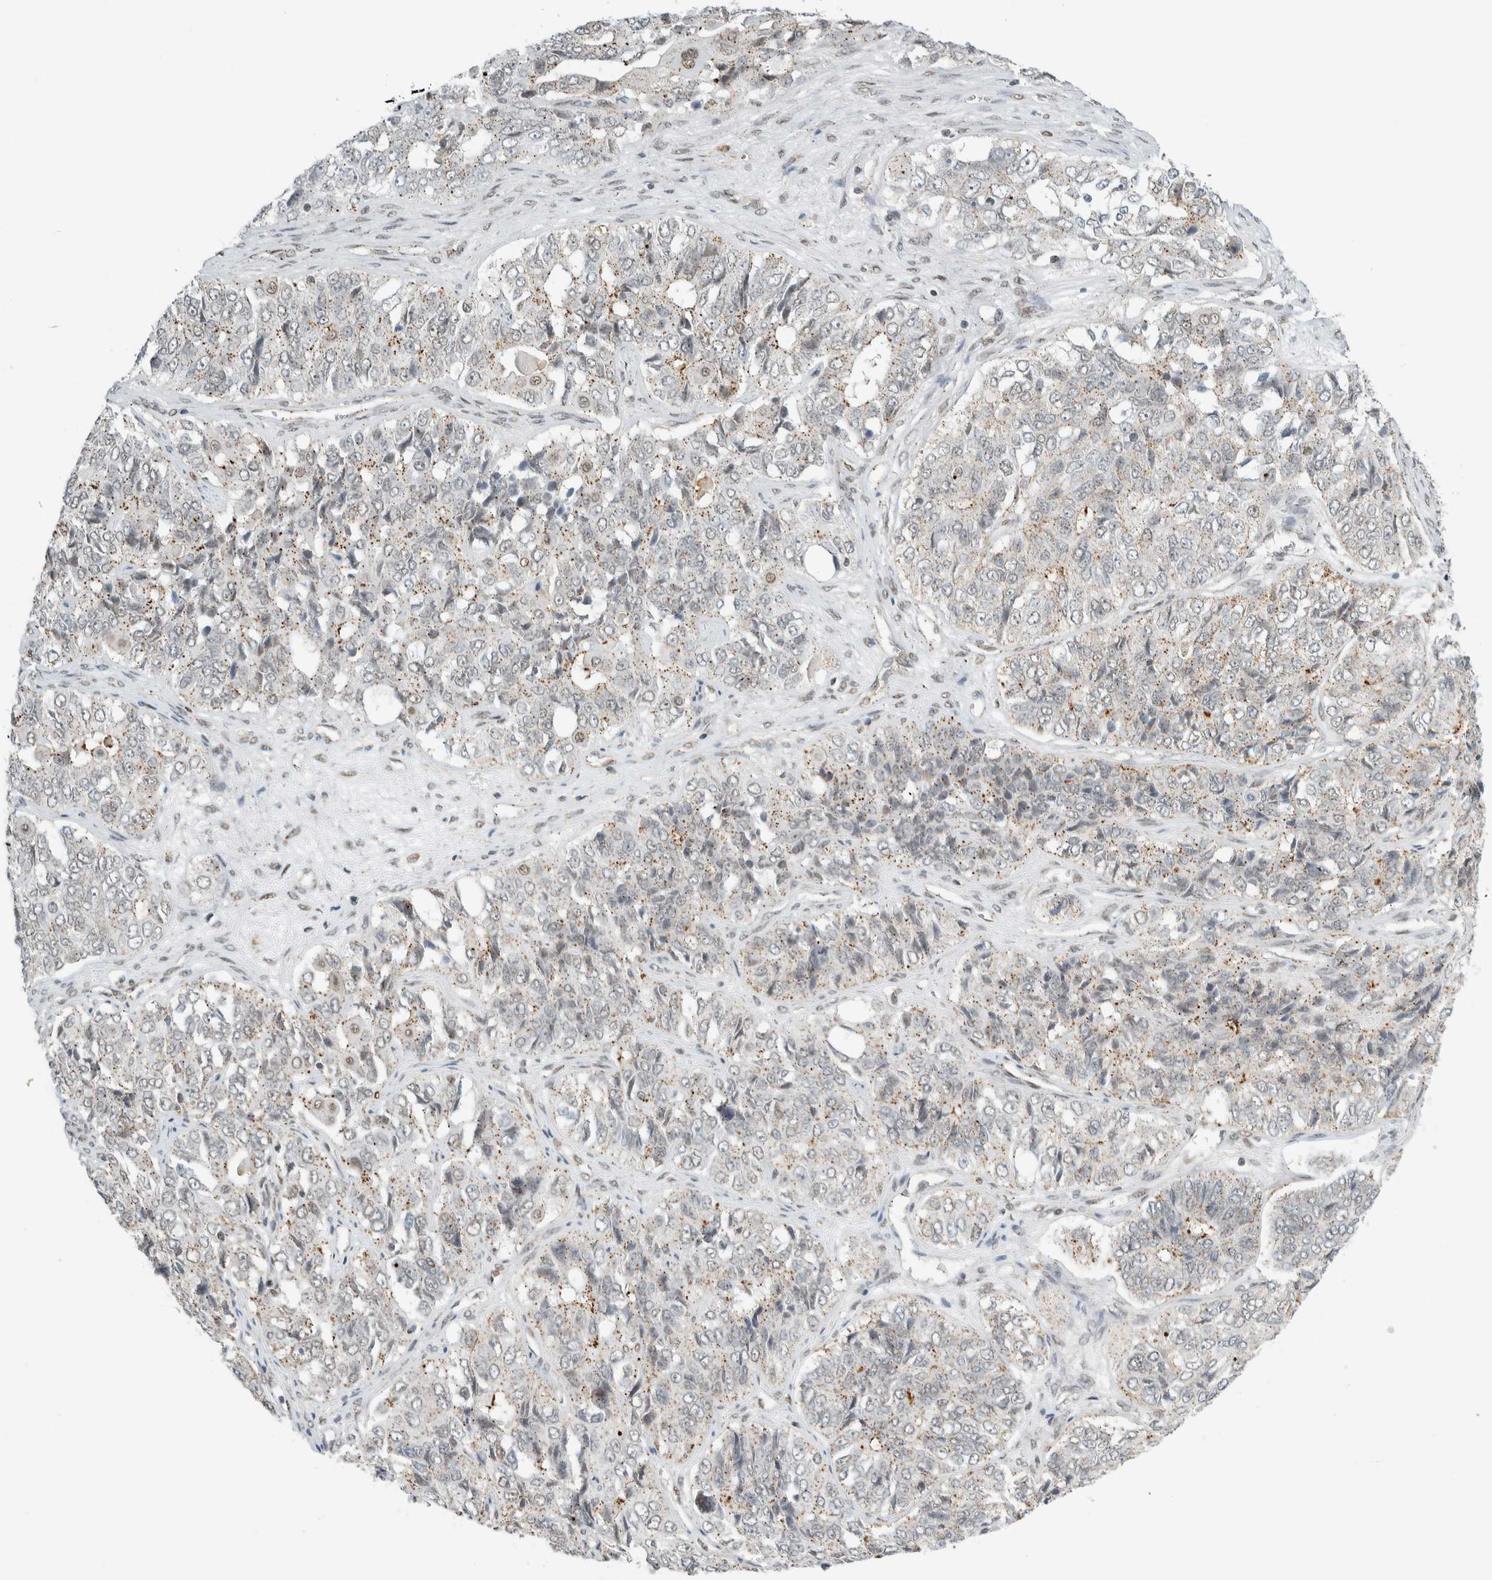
{"staining": {"intensity": "weak", "quantity": ">75%", "location": "cytoplasmic/membranous"}, "tissue": "ovarian cancer", "cell_type": "Tumor cells", "image_type": "cancer", "snomed": [{"axis": "morphology", "description": "Carcinoma, endometroid"}, {"axis": "topography", "description": "Ovary"}], "caption": "Immunohistochemistry micrograph of ovarian cancer (endometroid carcinoma) stained for a protein (brown), which exhibits low levels of weak cytoplasmic/membranous staining in approximately >75% of tumor cells.", "gene": "TFE3", "patient": {"sex": "female", "age": 51}}